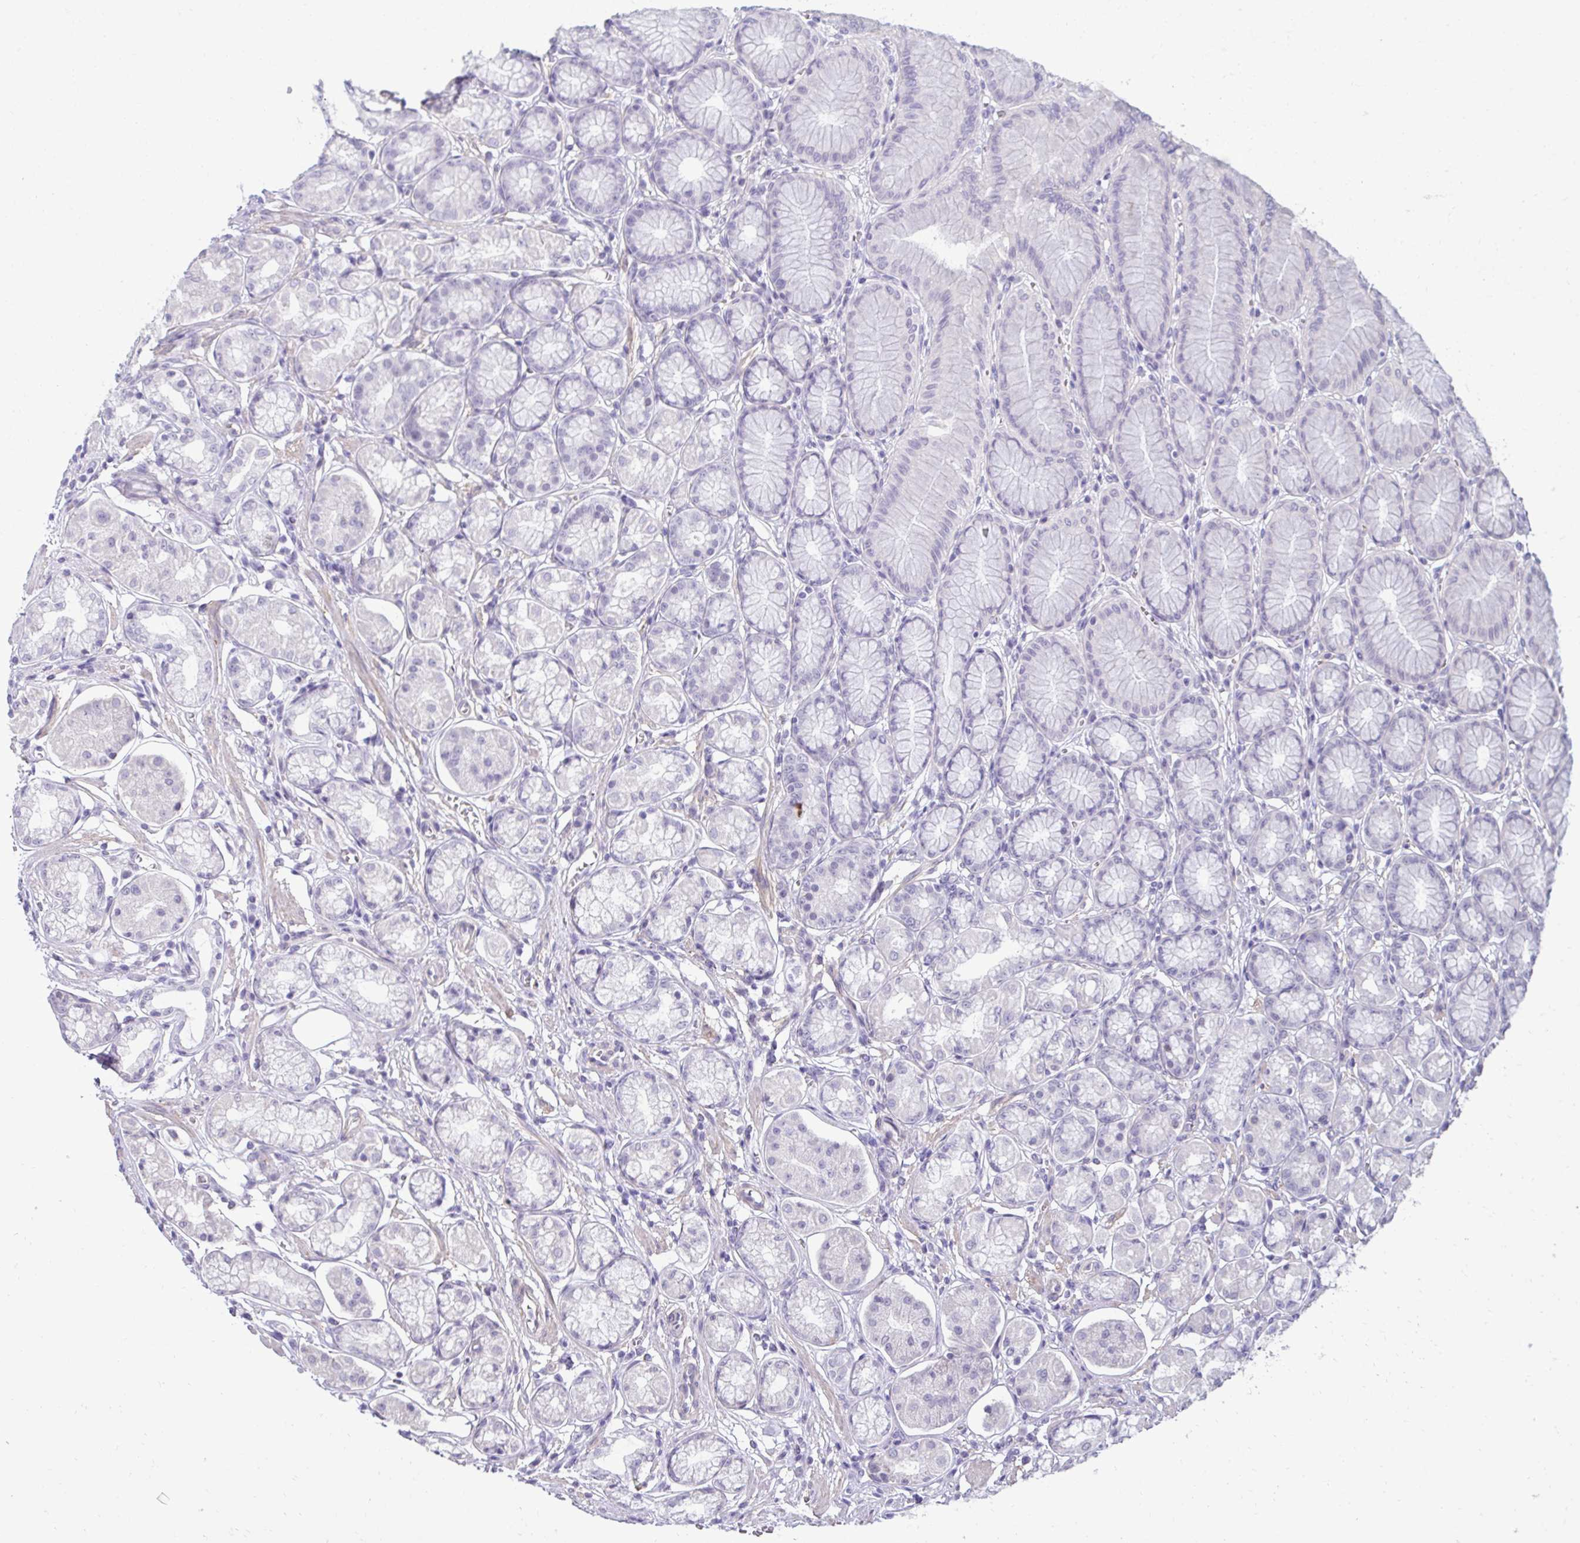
{"staining": {"intensity": "negative", "quantity": "none", "location": "none"}, "tissue": "stomach", "cell_type": "Glandular cells", "image_type": "normal", "snomed": [{"axis": "morphology", "description": "Normal tissue, NOS"}, {"axis": "topography", "description": "Stomach"}, {"axis": "topography", "description": "Stomach, lower"}], "caption": "The photomicrograph displays no staining of glandular cells in benign stomach. The staining was performed using DAB to visualize the protein expression in brown, while the nuclei were stained in blue with hematoxylin (Magnification: 20x).", "gene": "SLC30A3", "patient": {"sex": "male", "age": 76}}